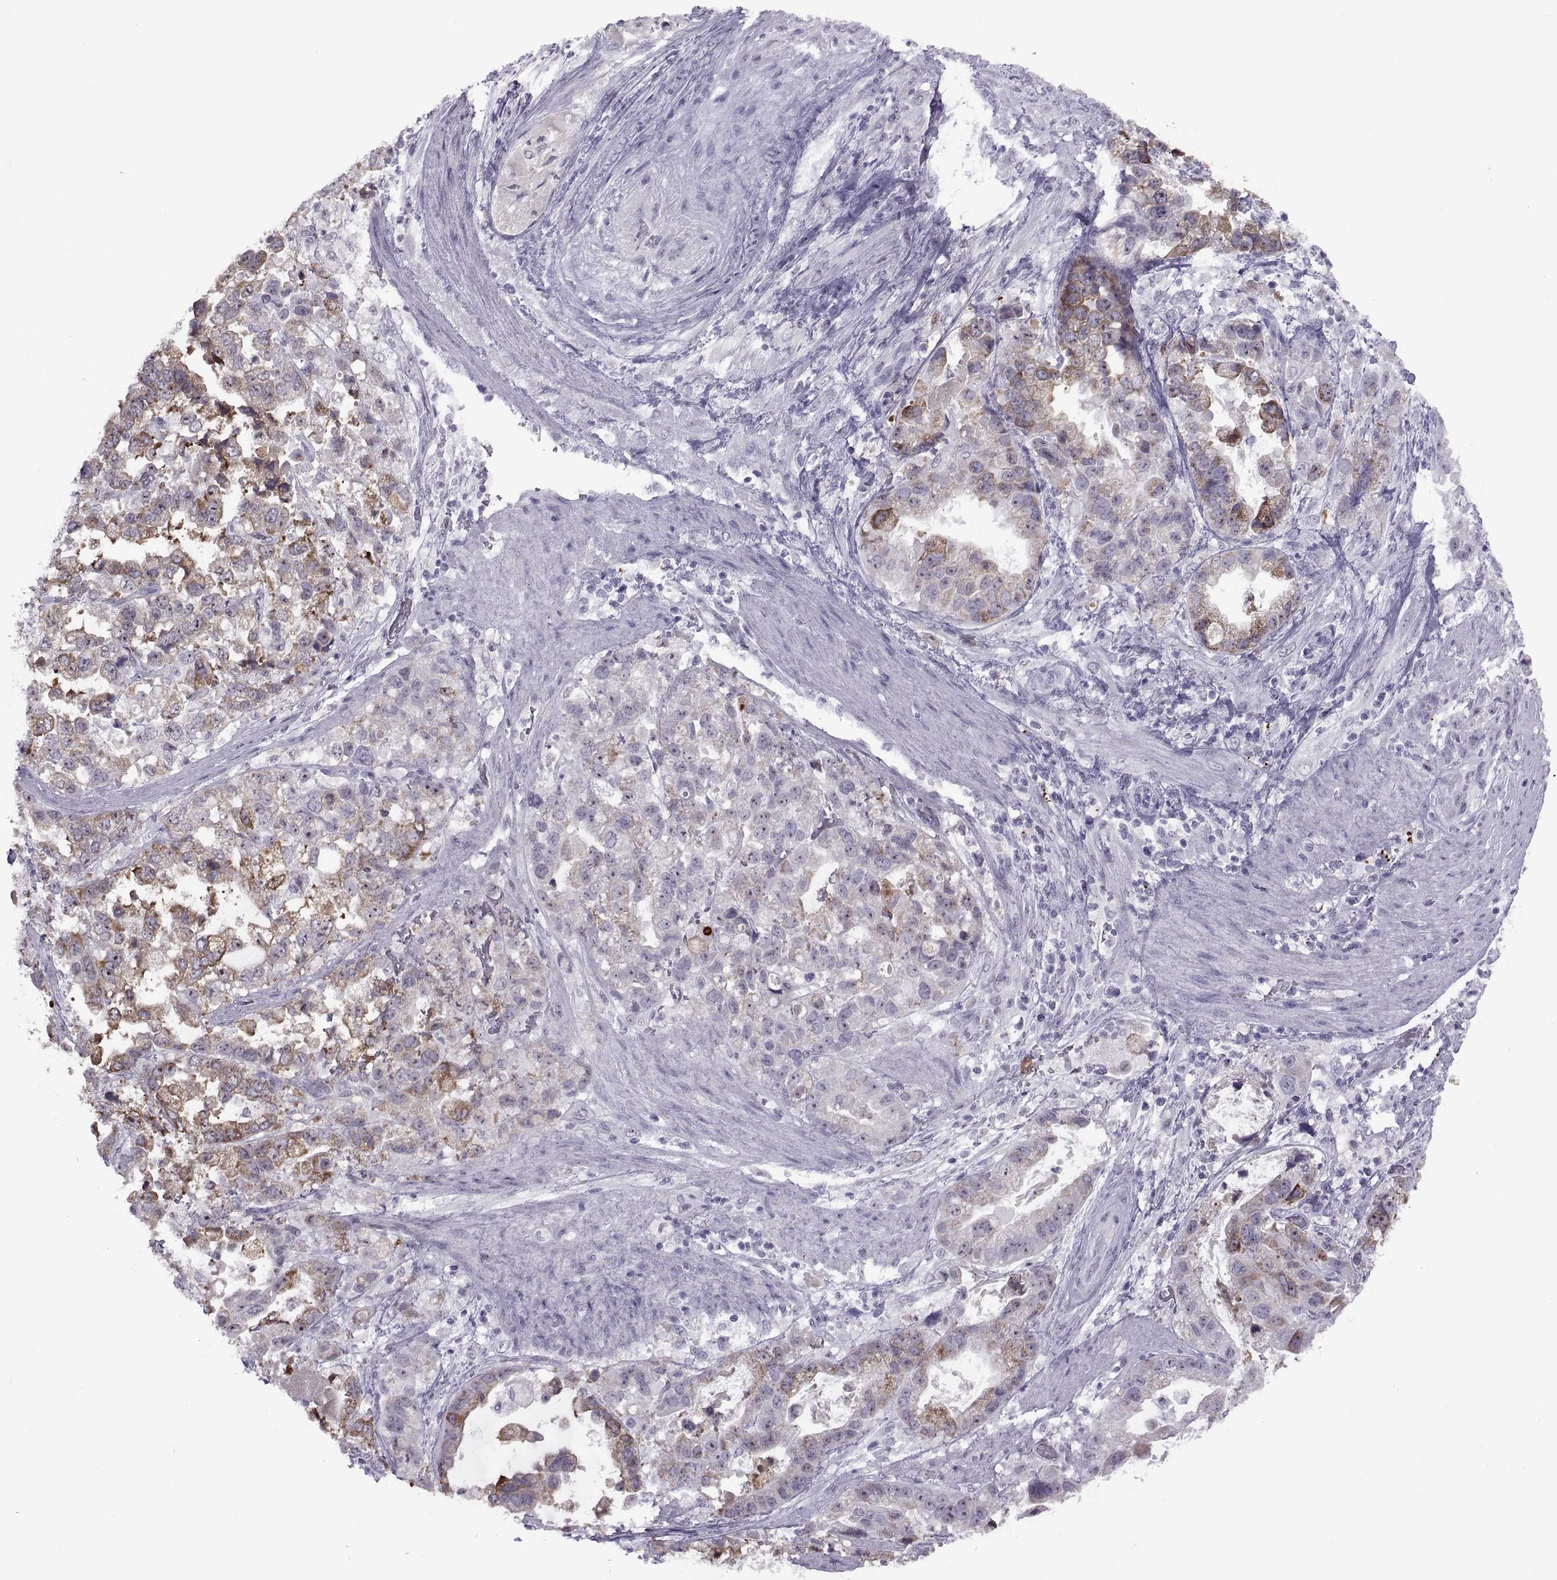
{"staining": {"intensity": "moderate", "quantity": "25%-75%", "location": "cytoplasmic/membranous"}, "tissue": "stomach cancer", "cell_type": "Tumor cells", "image_type": "cancer", "snomed": [{"axis": "morphology", "description": "Adenocarcinoma, NOS"}, {"axis": "topography", "description": "Stomach"}], "caption": "This is an image of immunohistochemistry (IHC) staining of stomach cancer, which shows moderate staining in the cytoplasmic/membranous of tumor cells.", "gene": "ASIC2", "patient": {"sex": "male", "age": 59}}